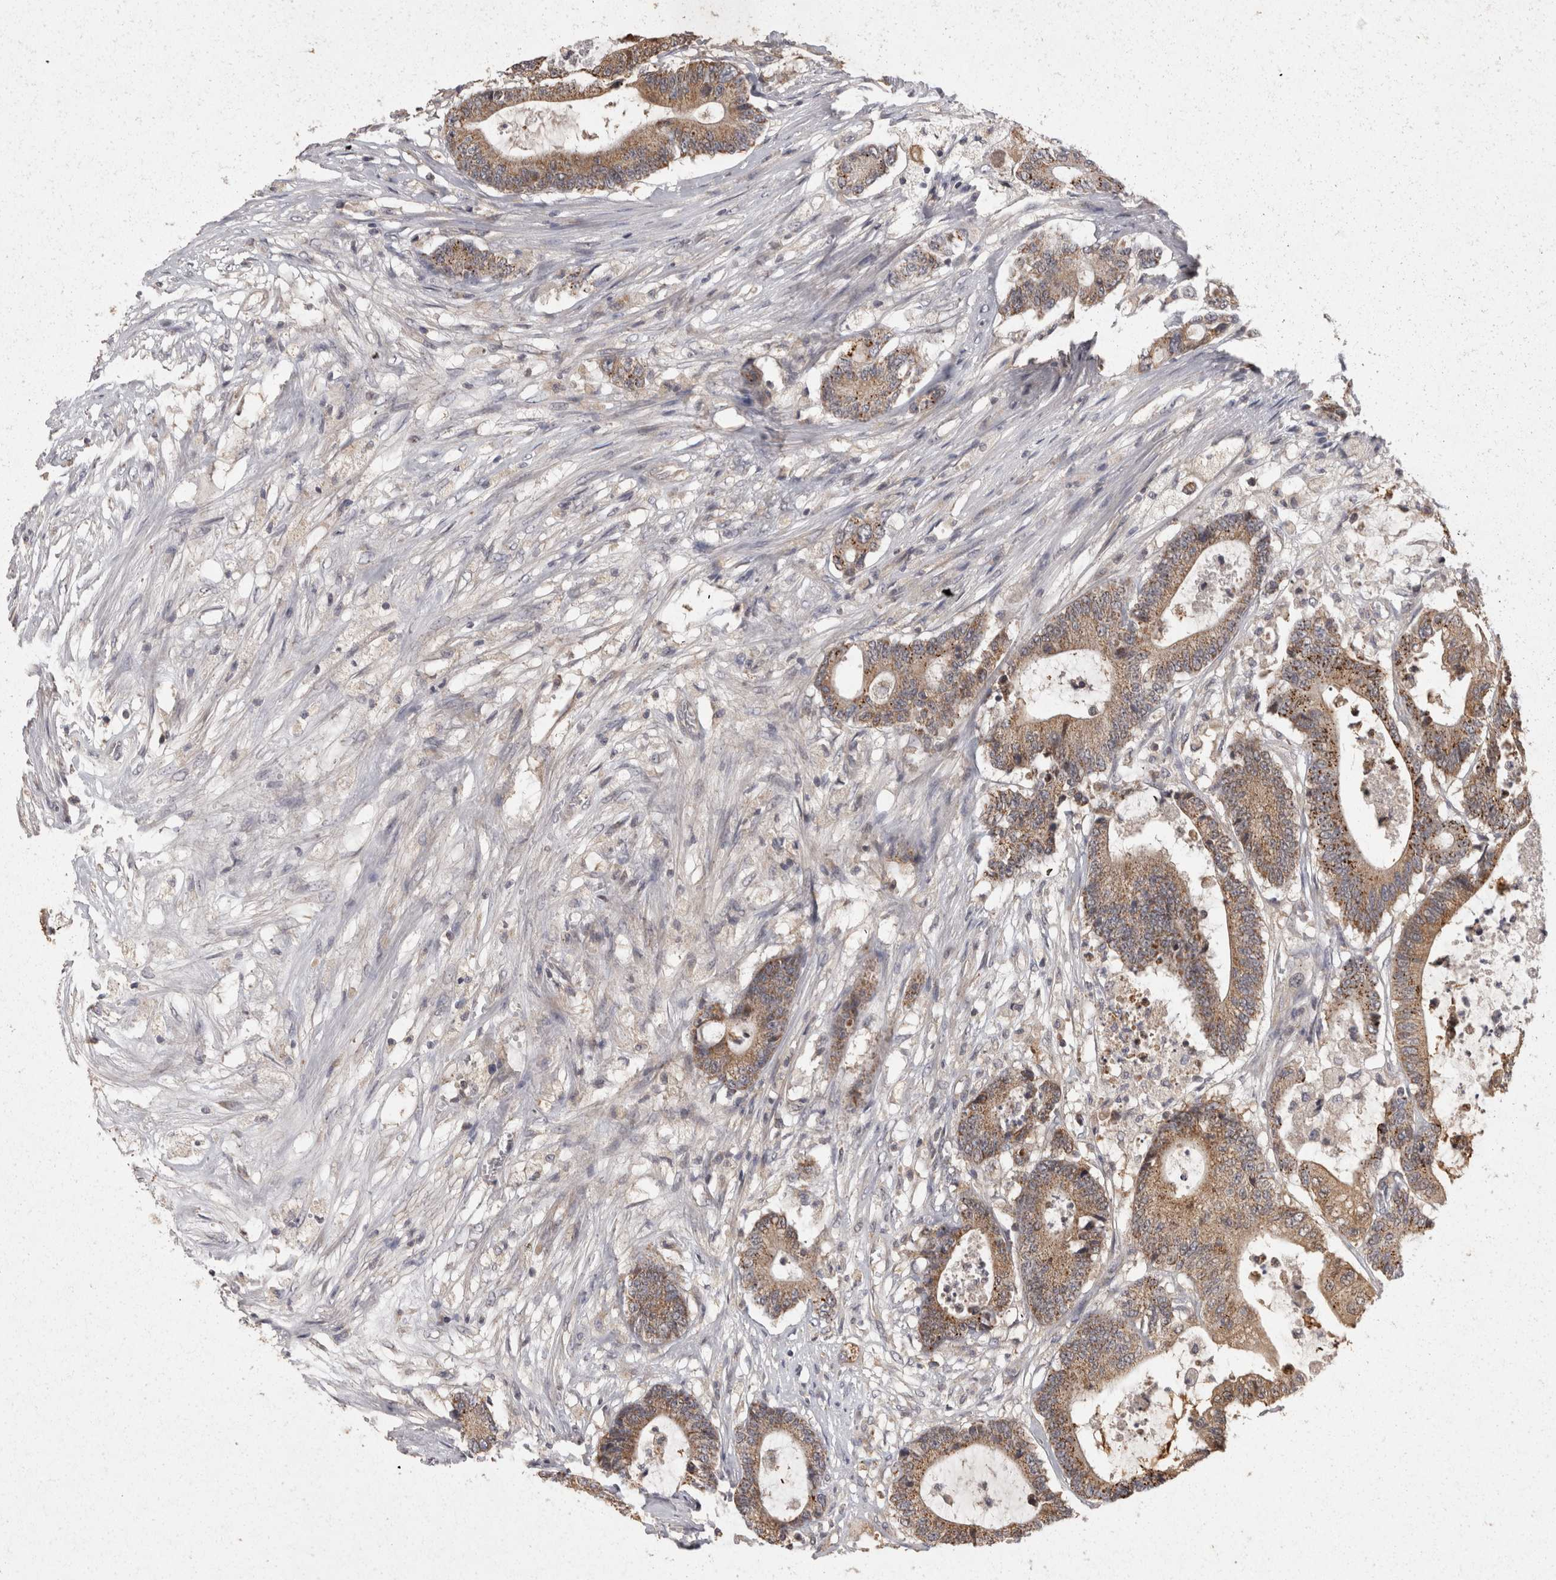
{"staining": {"intensity": "moderate", "quantity": ">75%", "location": "cytoplasmic/membranous"}, "tissue": "colorectal cancer", "cell_type": "Tumor cells", "image_type": "cancer", "snomed": [{"axis": "morphology", "description": "Adenocarcinoma, NOS"}, {"axis": "topography", "description": "Colon"}], "caption": "Immunohistochemical staining of colorectal cancer (adenocarcinoma) reveals moderate cytoplasmic/membranous protein positivity in about >75% of tumor cells.", "gene": "ACAT2", "patient": {"sex": "female", "age": 84}}